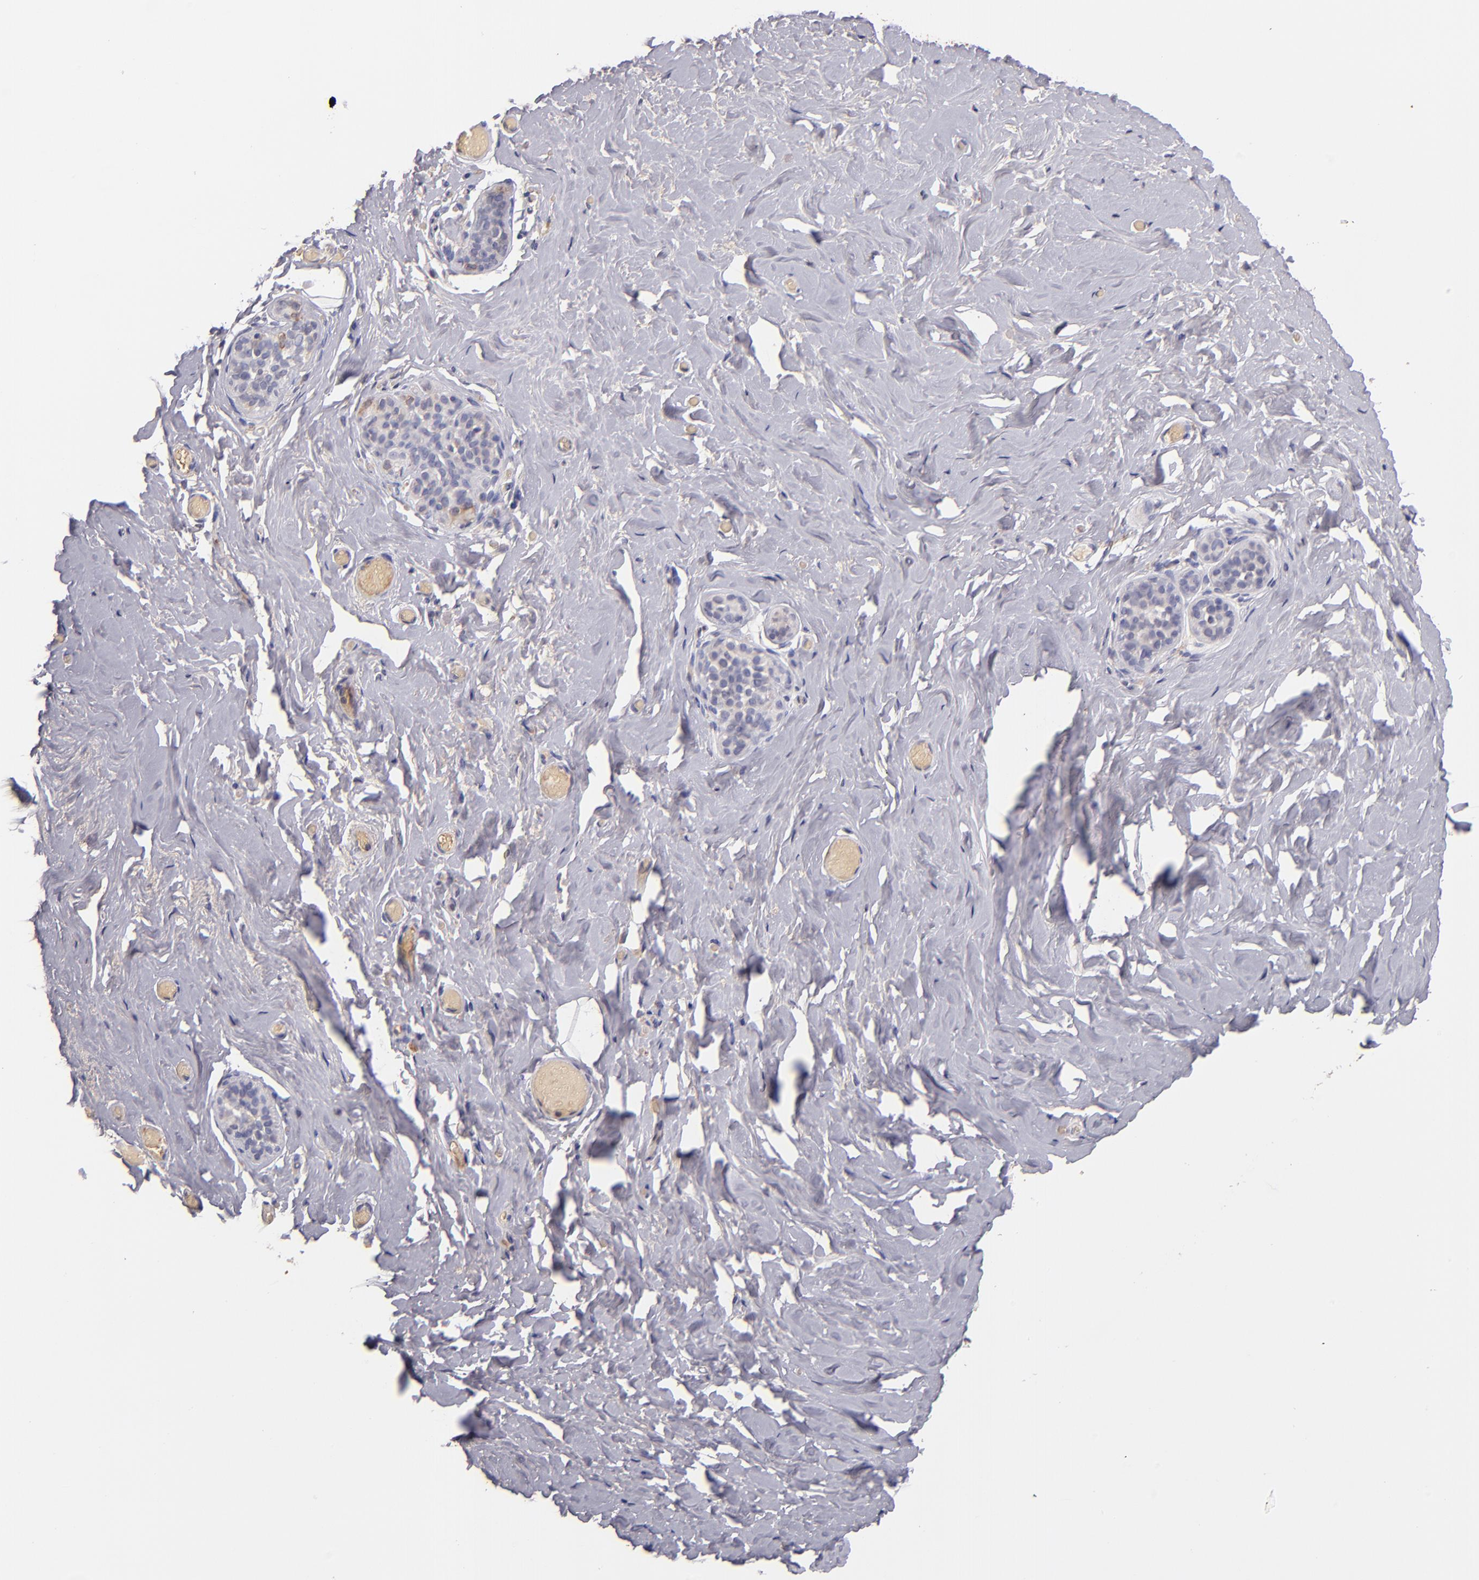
{"staining": {"intensity": "negative", "quantity": "none", "location": "none"}, "tissue": "breast", "cell_type": "Adipocytes", "image_type": "normal", "snomed": [{"axis": "morphology", "description": "Normal tissue, NOS"}, {"axis": "topography", "description": "Breast"}], "caption": "A high-resolution image shows immunohistochemistry (IHC) staining of normal breast, which demonstrates no significant positivity in adipocytes.", "gene": "SERPINC1", "patient": {"sex": "female", "age": 75}}